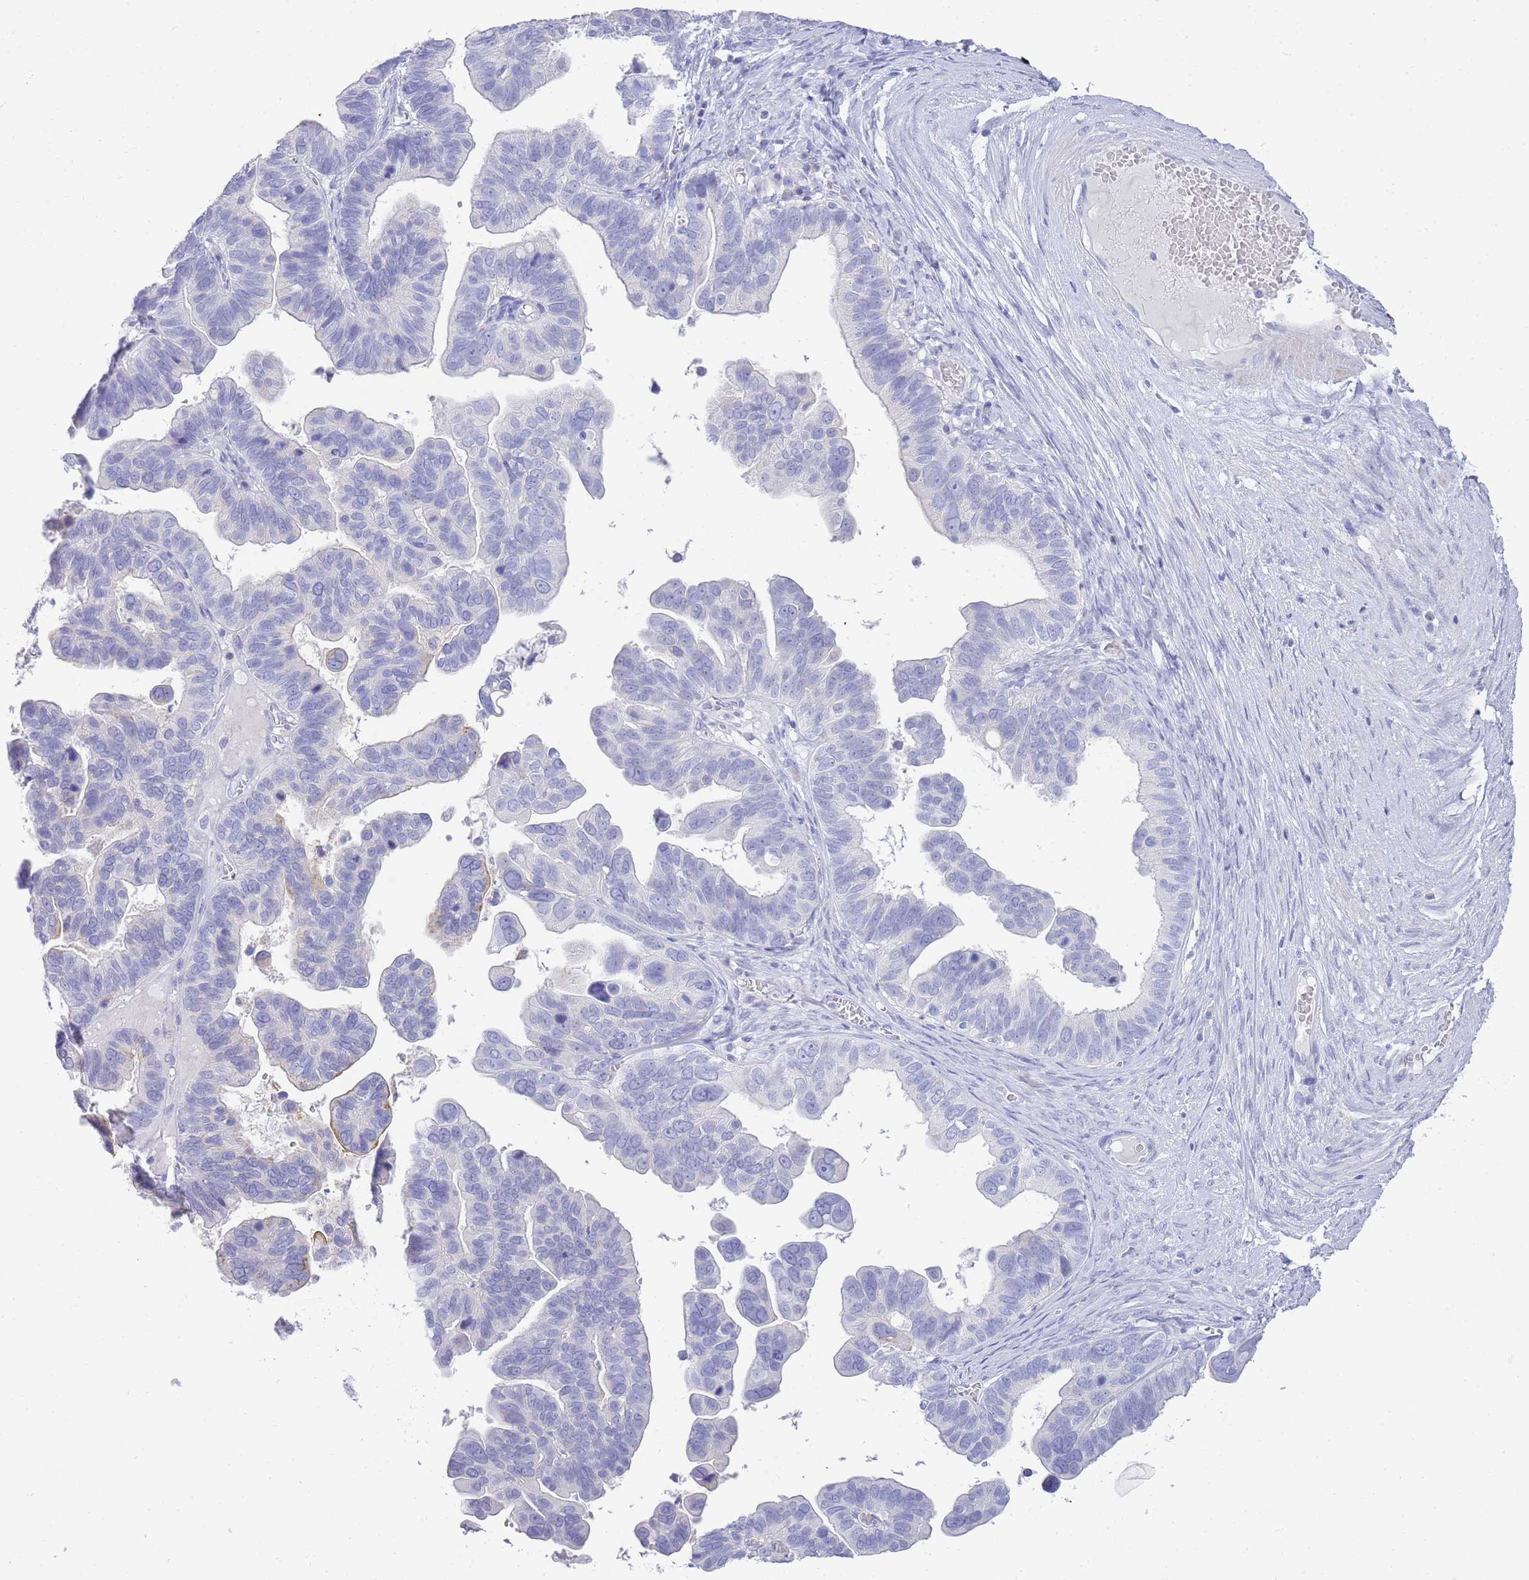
{"staining": {"intensity": "negative", "quantity": "none", "location": "none"}, "tissue": "ovarian cancer", "cell_type": "Tumor cells", "image_type": "cancer", "snomed": [{"axis": "morphology", "description": "Cystadenocarcinoma, serous, NOS"}, {"axis": "topography", "description": "Ovary"}], "caption": "Immunohistochemistry of serous cystadenocarcinoma (ovarian) reveals no staining in tumor cells.", "gene": "DPP4", "patient": {"sex": "female", "age": 56}}